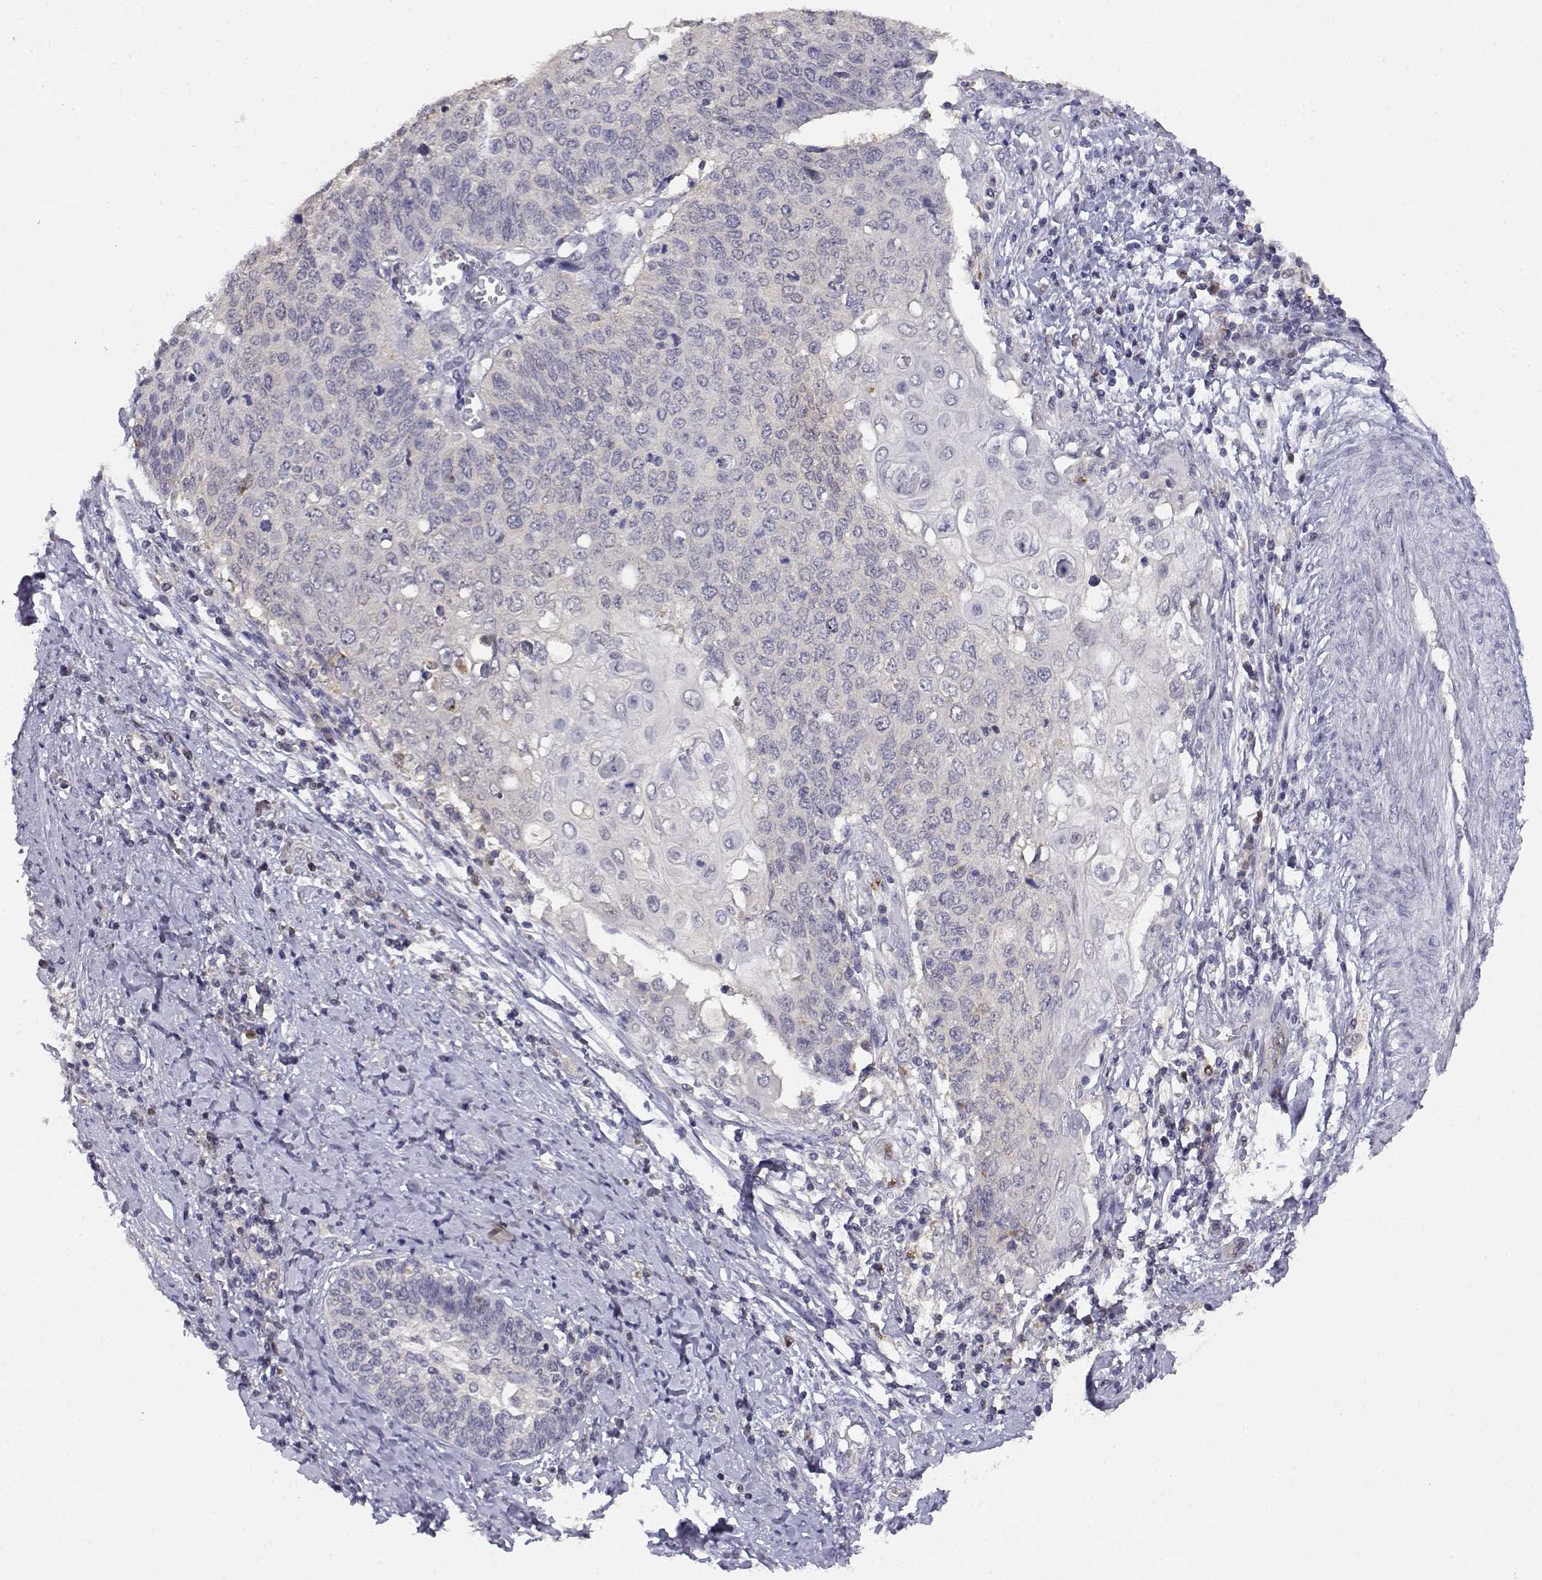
{"staining": {"intensity": "weak", "quantity": "<25%", "location": "cytoplasmic/membranous"}, "tissue": "cervical cancer", "cell_type": "Tumor cells", "image_type": "cancer", "snomed": [{"axis": "morphology", "description": "Squamous cell carcinoma, NOS"}, {"axis": "topography", "description": "Cervix"}], "caption": "There is no significant expression in tumor cells of cervical cancer.", "gene": "ADA", "patient": {"sex": "female", "age": 39}}